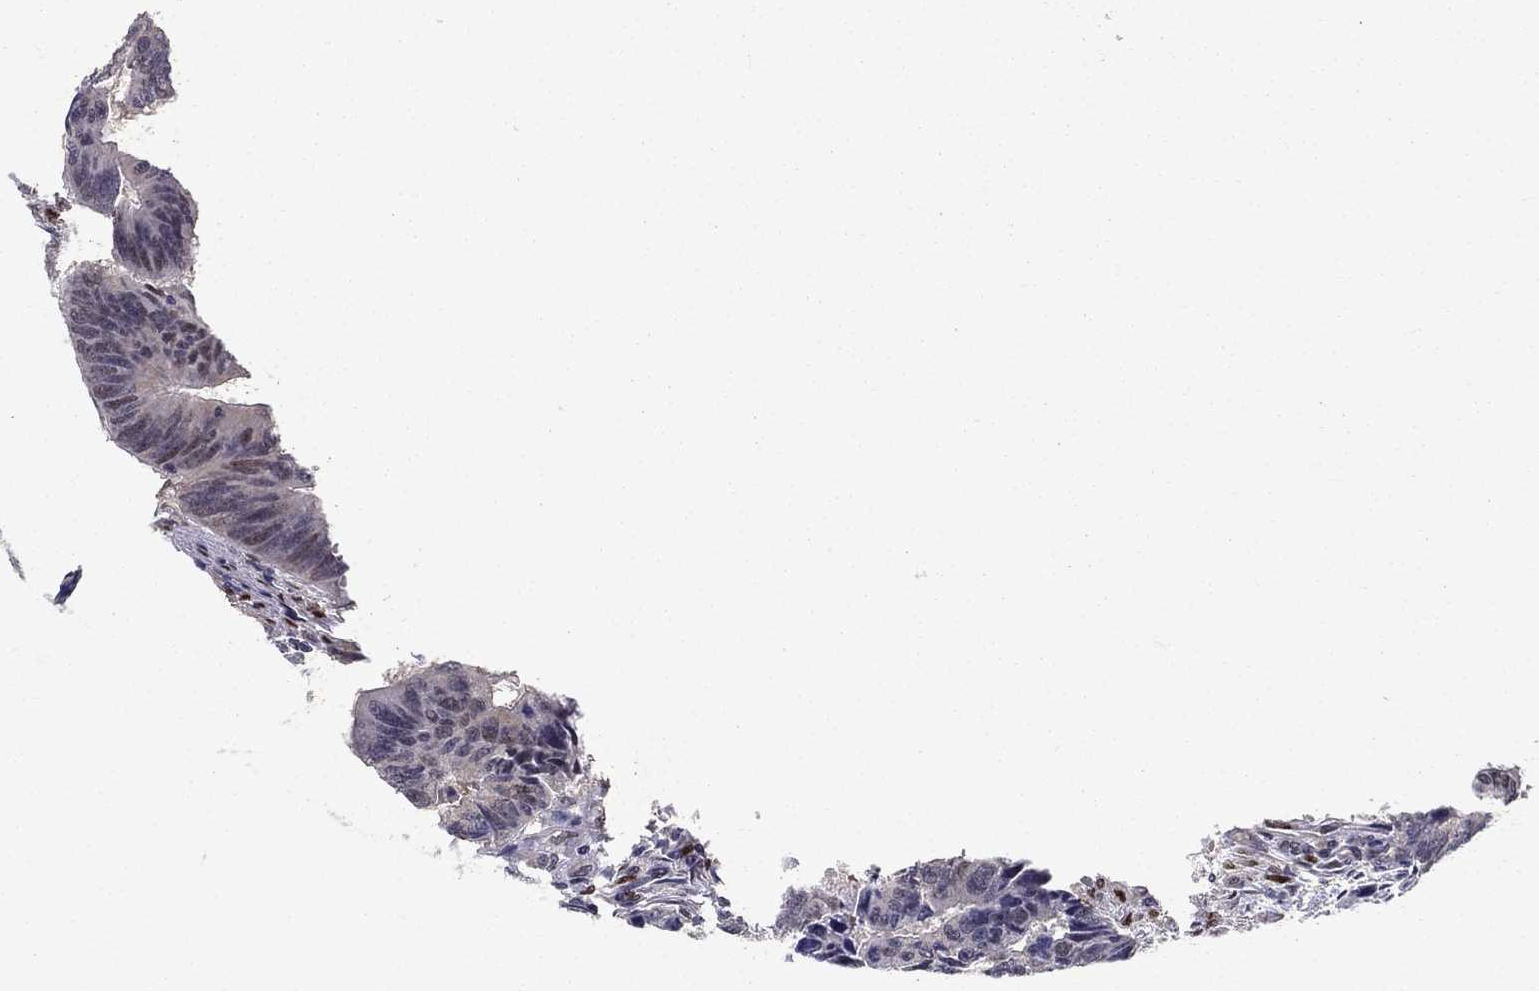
{"staining": {"intensity": "negative", "quantity": "none", "location": "none"}, "tissue": "colorectal cancer", "cell_type": "Tumor cells", "image_type": "cancer", "snomed": [{"axis": "morphology", "description": "Adenocarcinoma, NOS"}, {"axis": "topography", "description": "Rectum"}], "caption": "A high-resolution photomicrograph shows IHC staining of colorectal cancer (adenocarcinoma), which demonstrates no significant expression in tumor cells.", "gene": "CRTC1", "patient": {"sex": "female", "age": 85}}